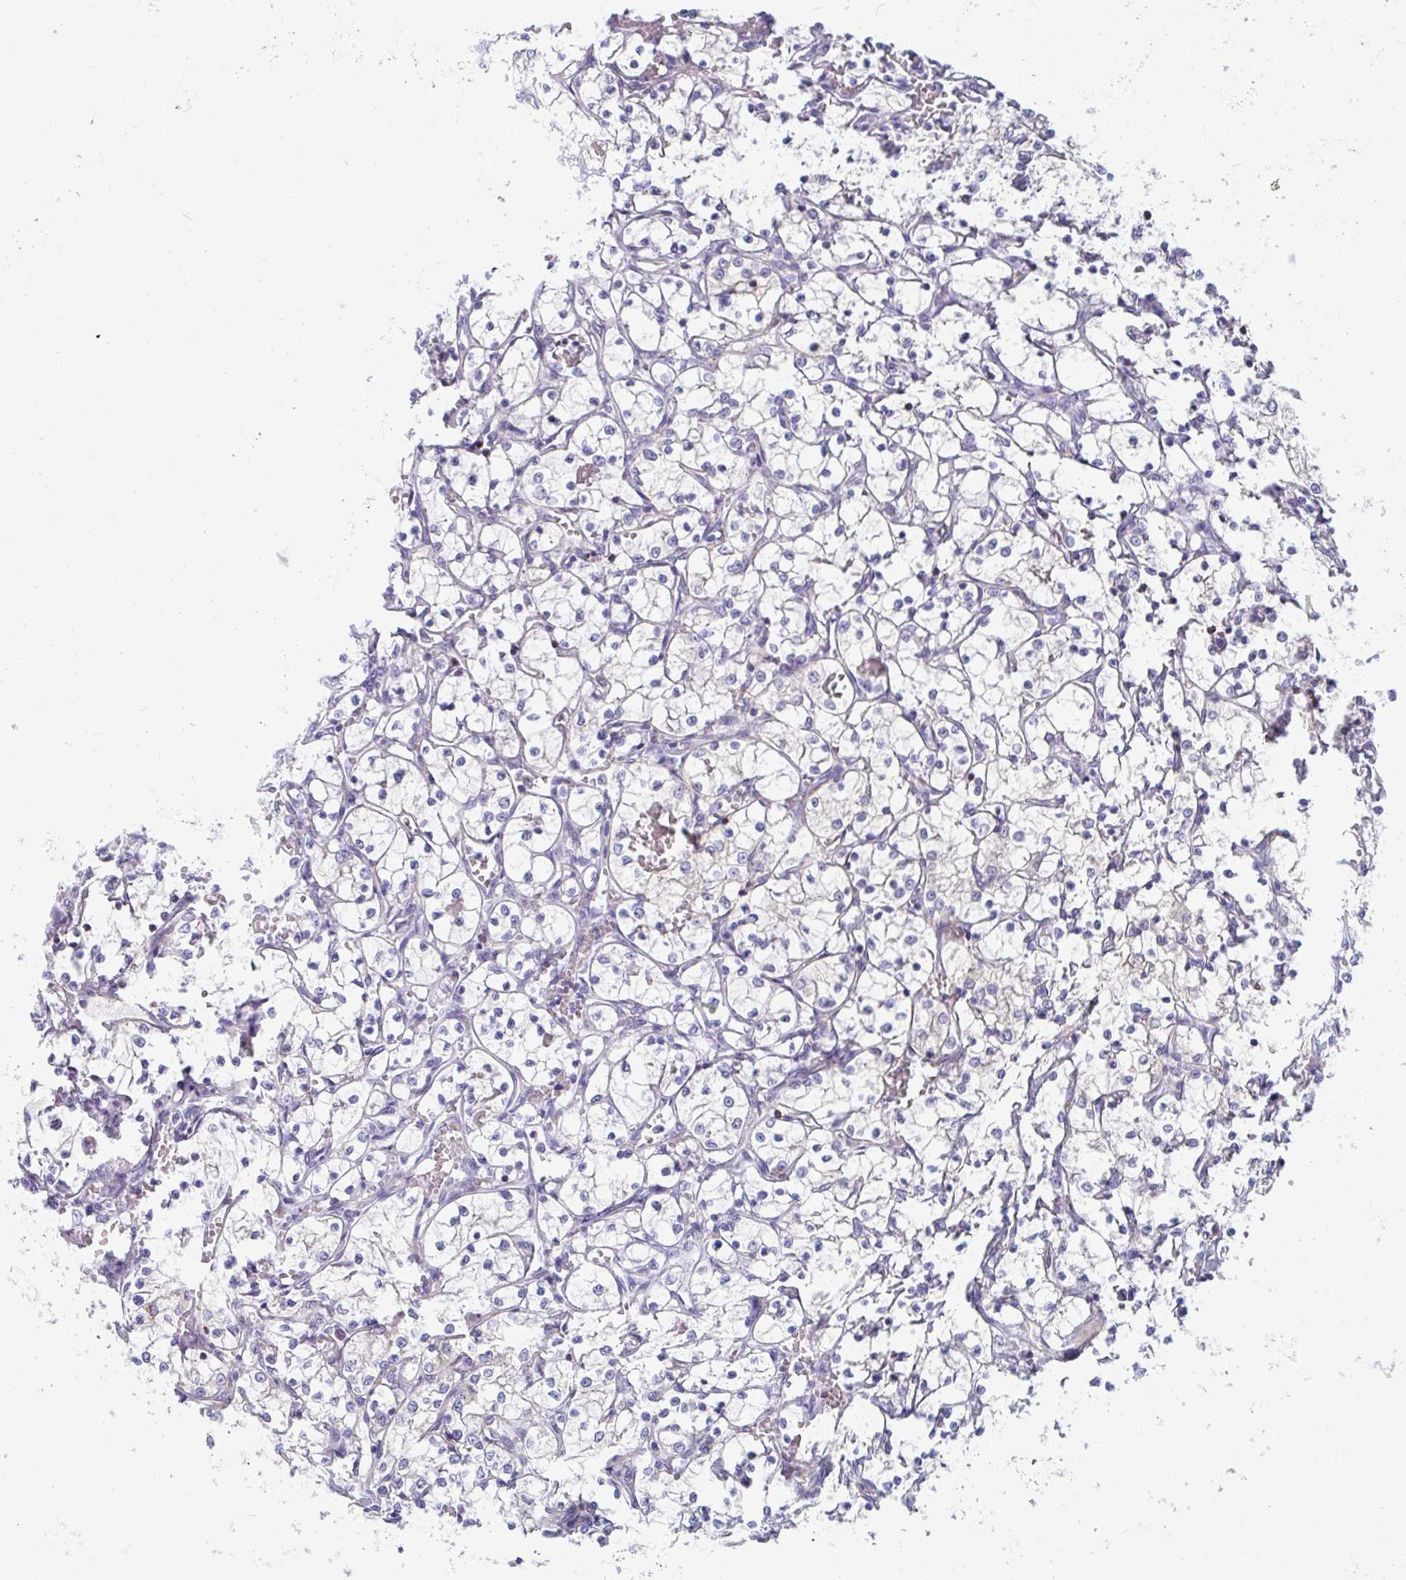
{"staining": {"intensity": "negative", "quantity": "none", "location": "none"}, "tissue": "renal cancer", "cell_type": "Tumor cells", "image_type": "cancer", "snomed": [{"axis": "morphology", "description": "Adenocarcinoma, NOS"}, {"axis": "topography", "description": "Kidney"}], "caption": "This is an immunohistochemistry (IHC) histopathology image of renal cancer (adenocarcinoma). There is no positivity in tumor cells.", "gene": "MGAM2", "patient": {"sex": "female", "age": 69}}